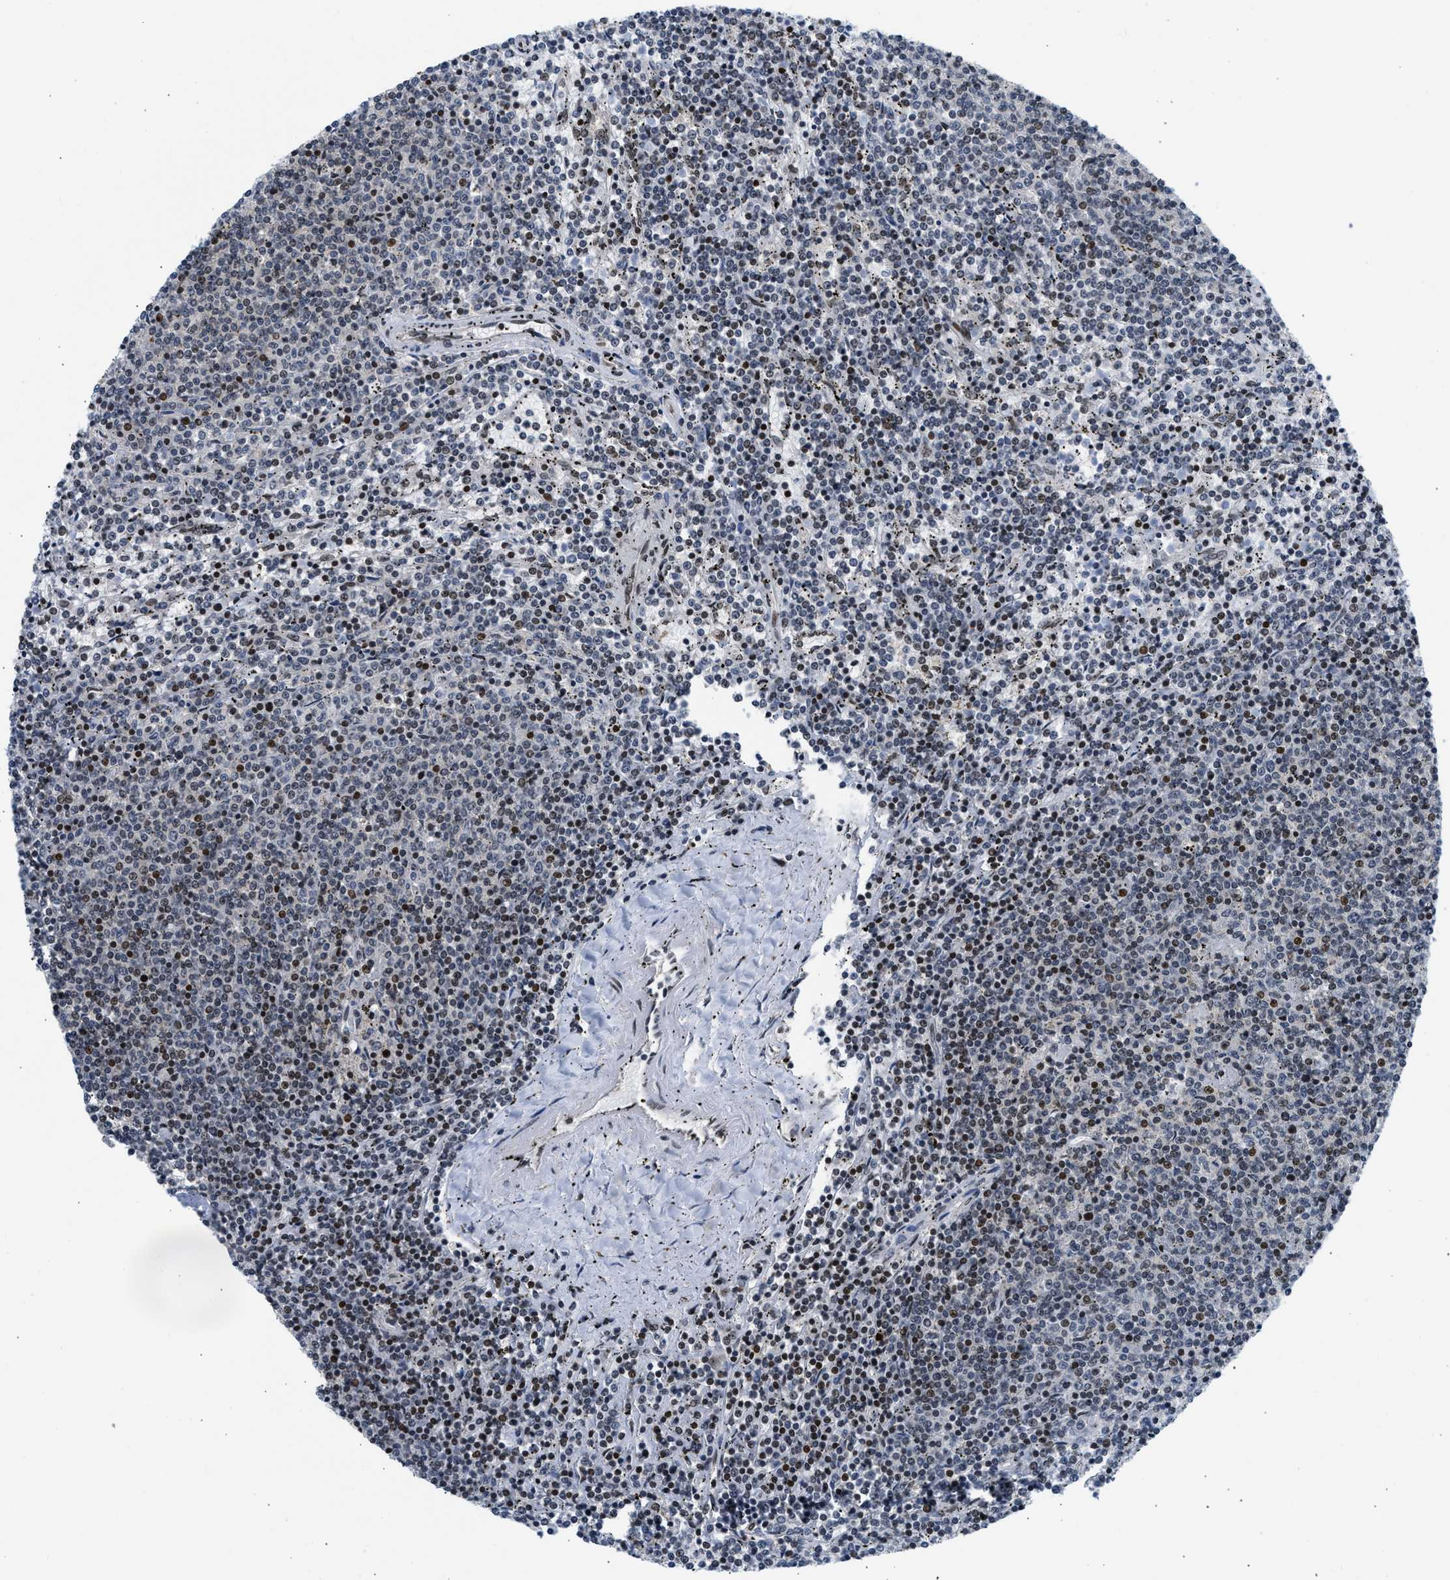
{"staining": {"intensity": "moderate", "quantity": "<25%", "location": "nuclear"}, "tissue": "lymphoma", "cell_type": "Tumor cells", "image_type": "cancer", "snomed": [{"axis": "morphology", "description": "Malignant lymphoma, non-Hodgkin's type, Low grade"}, {"axis": "topography", "description": "Spleen"}], "caption": "Immunohistochemistry of human lymphoma displays low levels of moderate nuclear positivity in about <25% of tumor cells. The staining was performed using DAB, with brown indicating positive protein expression. Nuclei are stained blue with hematoxylin.", "gene": "OLIG3", "patient": {"sex": "female", "age": 50}}